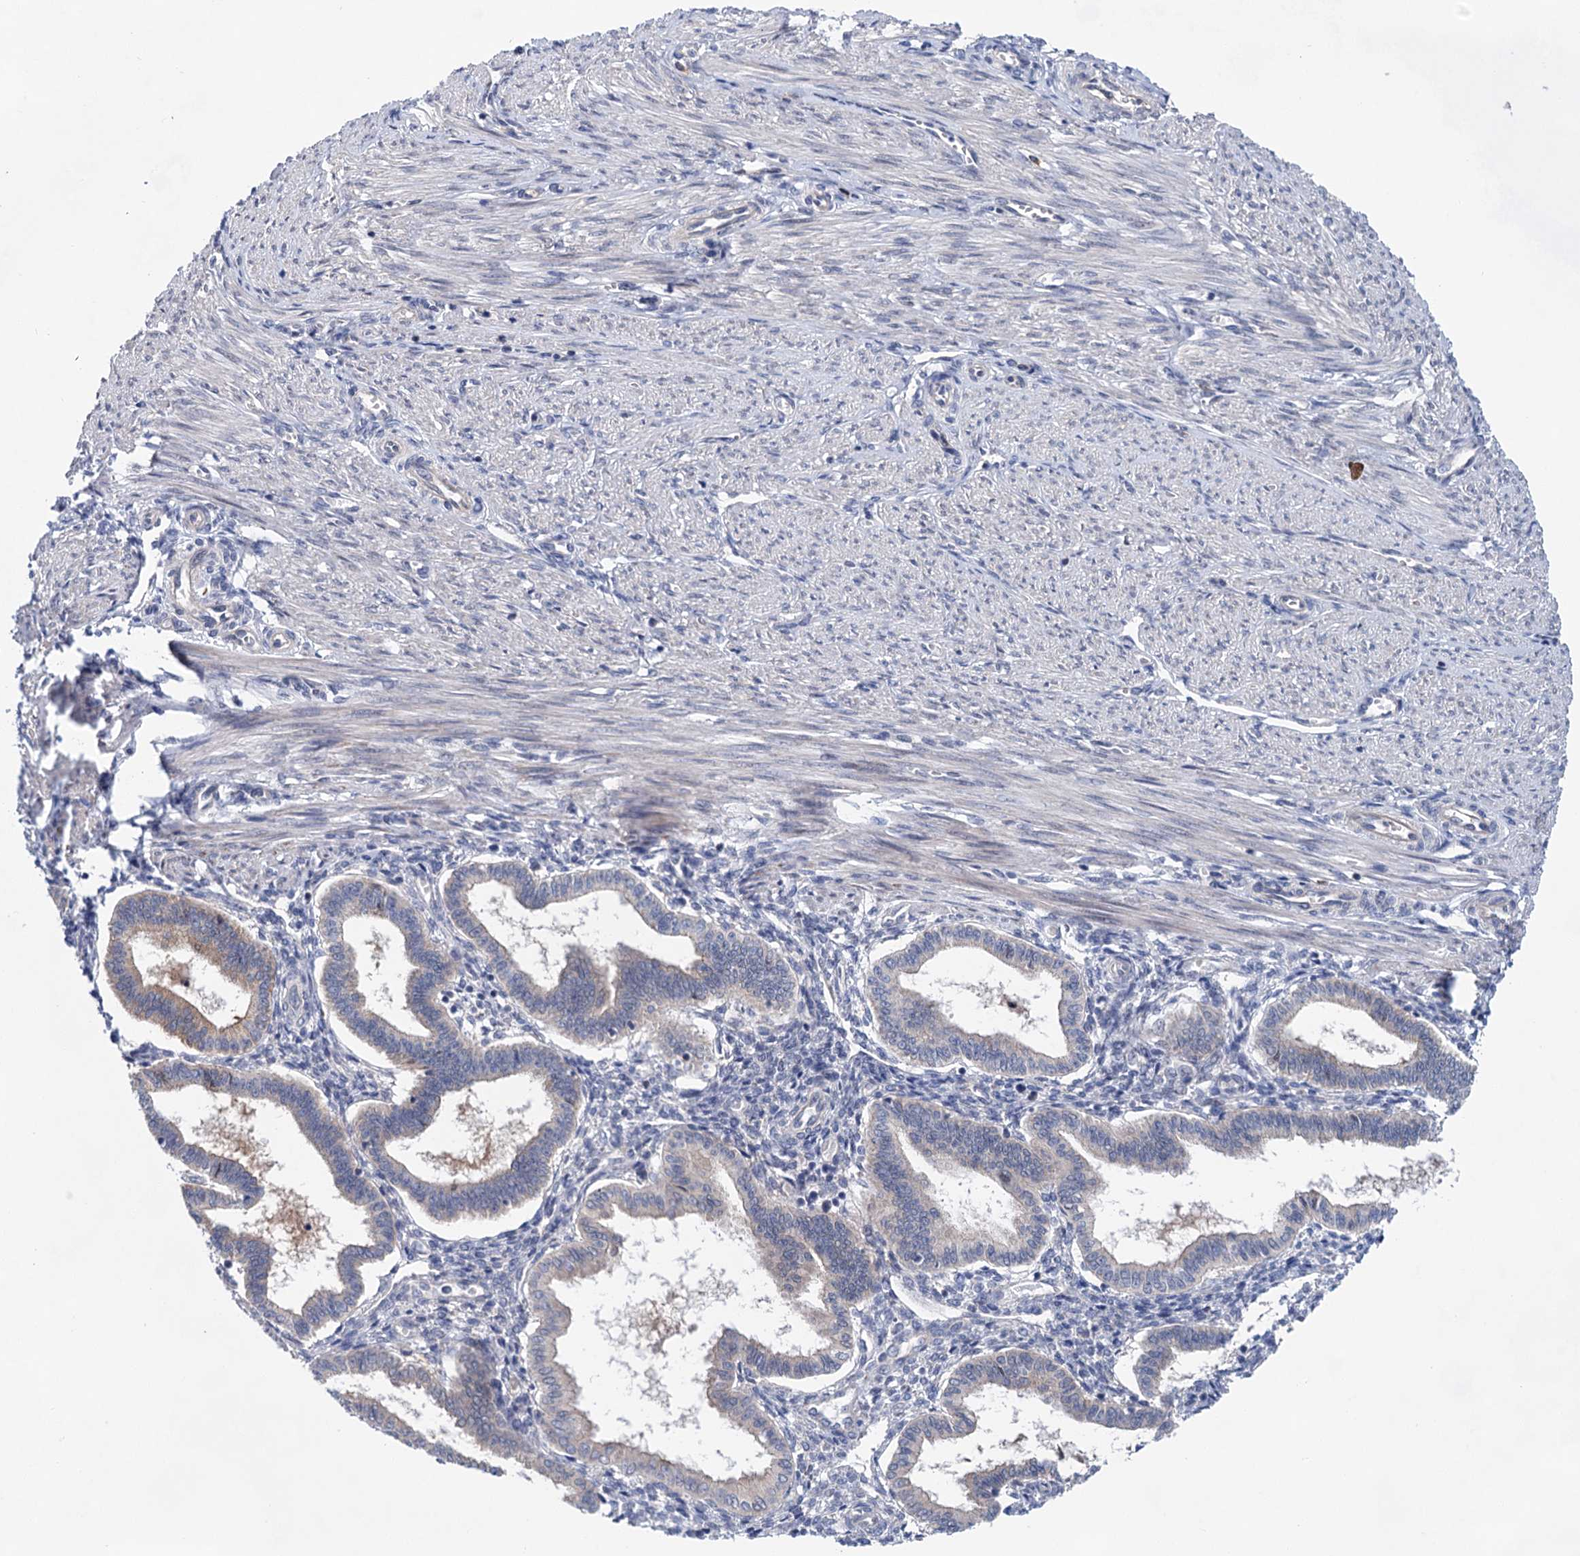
{"staining": {"intensity": "negative", "quantity": "none", "location": "none"}, "tissue": "endometrium", "cell_type": "Cells in endometrial stroma", "image_type": "normal", "snomed": [{"axis": "morphology", "description": "Normal tissue, NOS"}, {"axis": "topography", "description": "Endometrium"}], "caption": "Immunohistochemical staining of normal endometrium exhibits no significant positivity in cells in endometrial stroma.", "gene": "MORN3", "patient": {"sex": "female", "age": 25}}